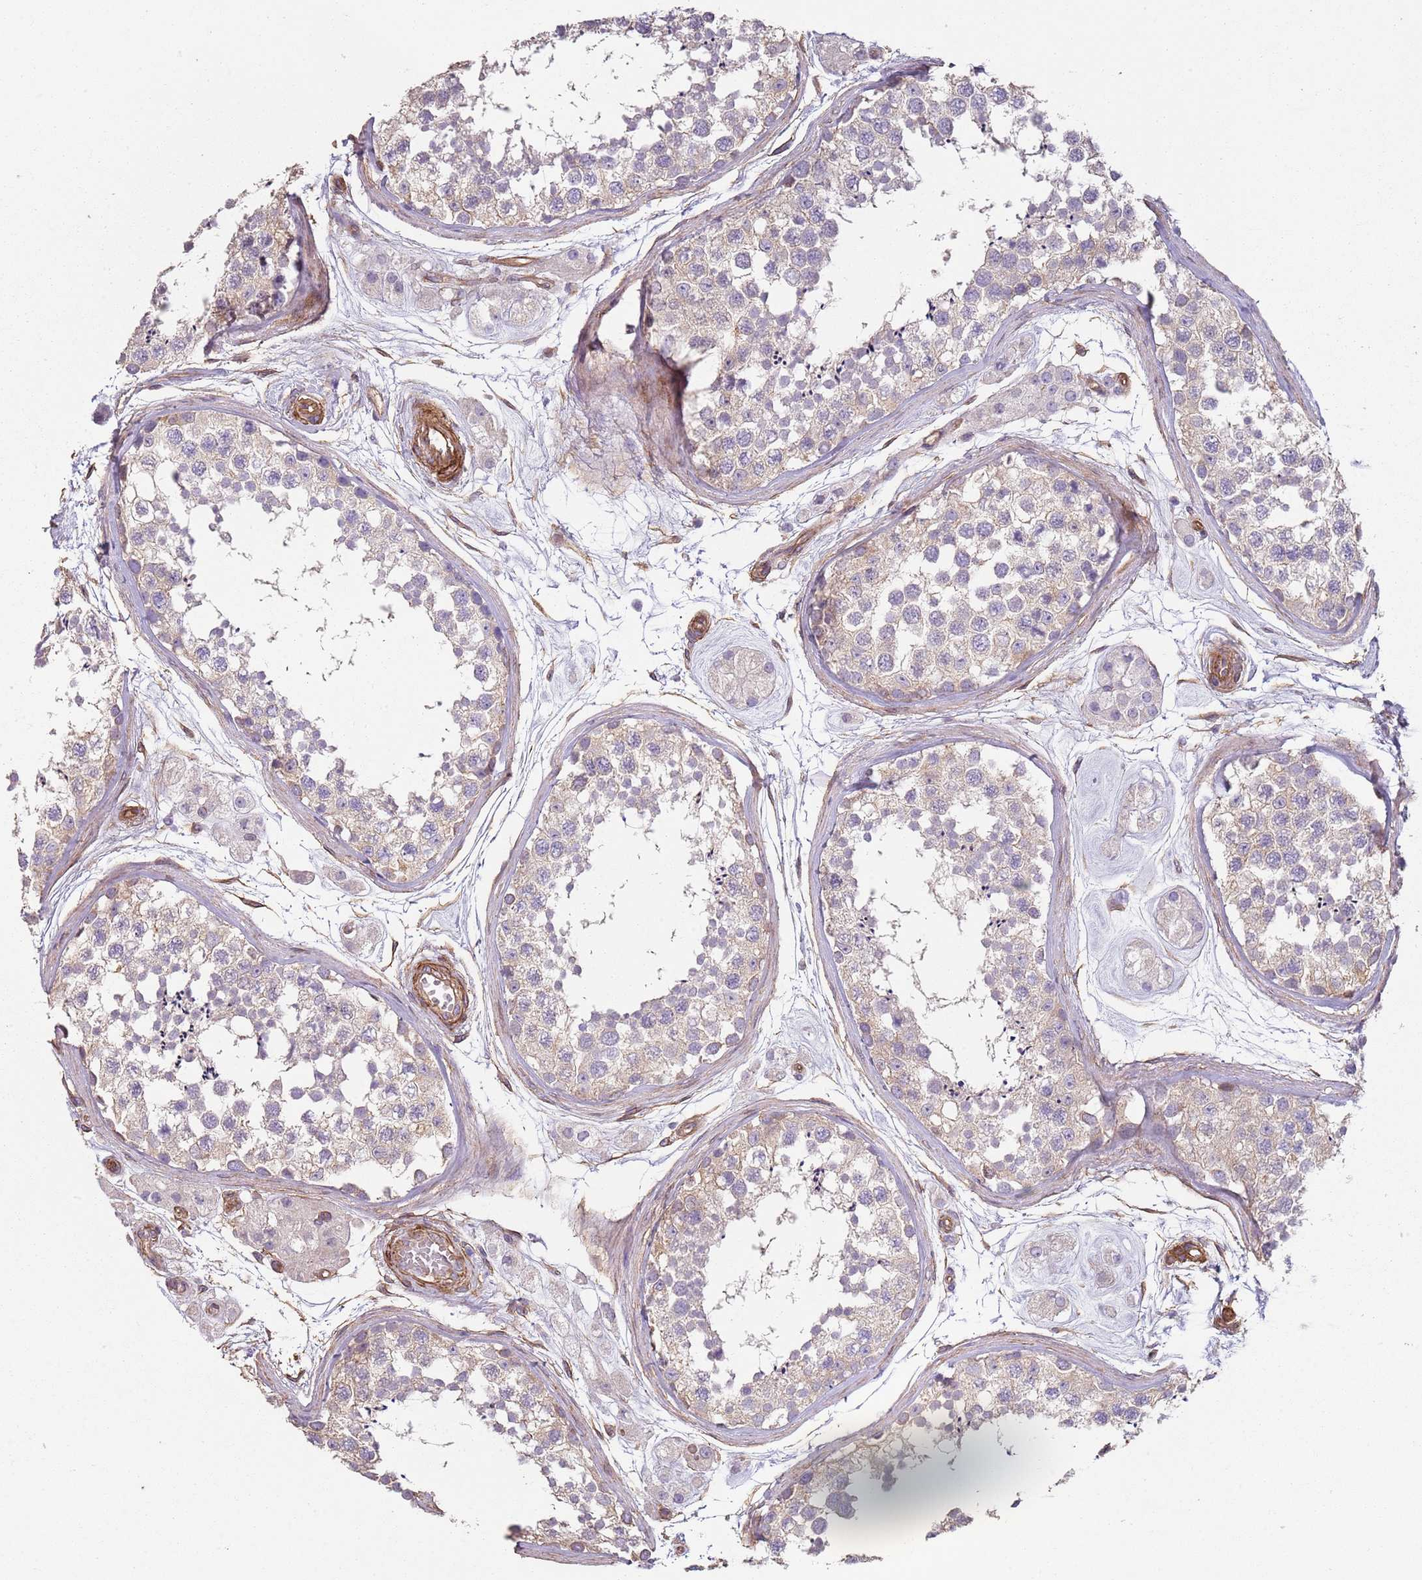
{"staining": {"intensity": "weak", "quantity": "<25%", "location": "cytoplasmic/membranous"}, "tissue": "testis", "cell_type": "Cells in seminiferous ducts", "image_type": "normal", "snomed": [{"axis": "morphology", "description": "Normal tissue, NOS"}, {"axis": "topography", "description": "Testis"}], "caption": "The image demonstrates no staining of cells in seminiferous ducts in unremarkable testis. The staining was performed using DAB to visualize the protein expression in brown, while the nuclei were stained in blue with hematoxylin (Magnification: 20x).", "gene": "PHLPP2", "patient": {"sex": "male", "age": 56}}